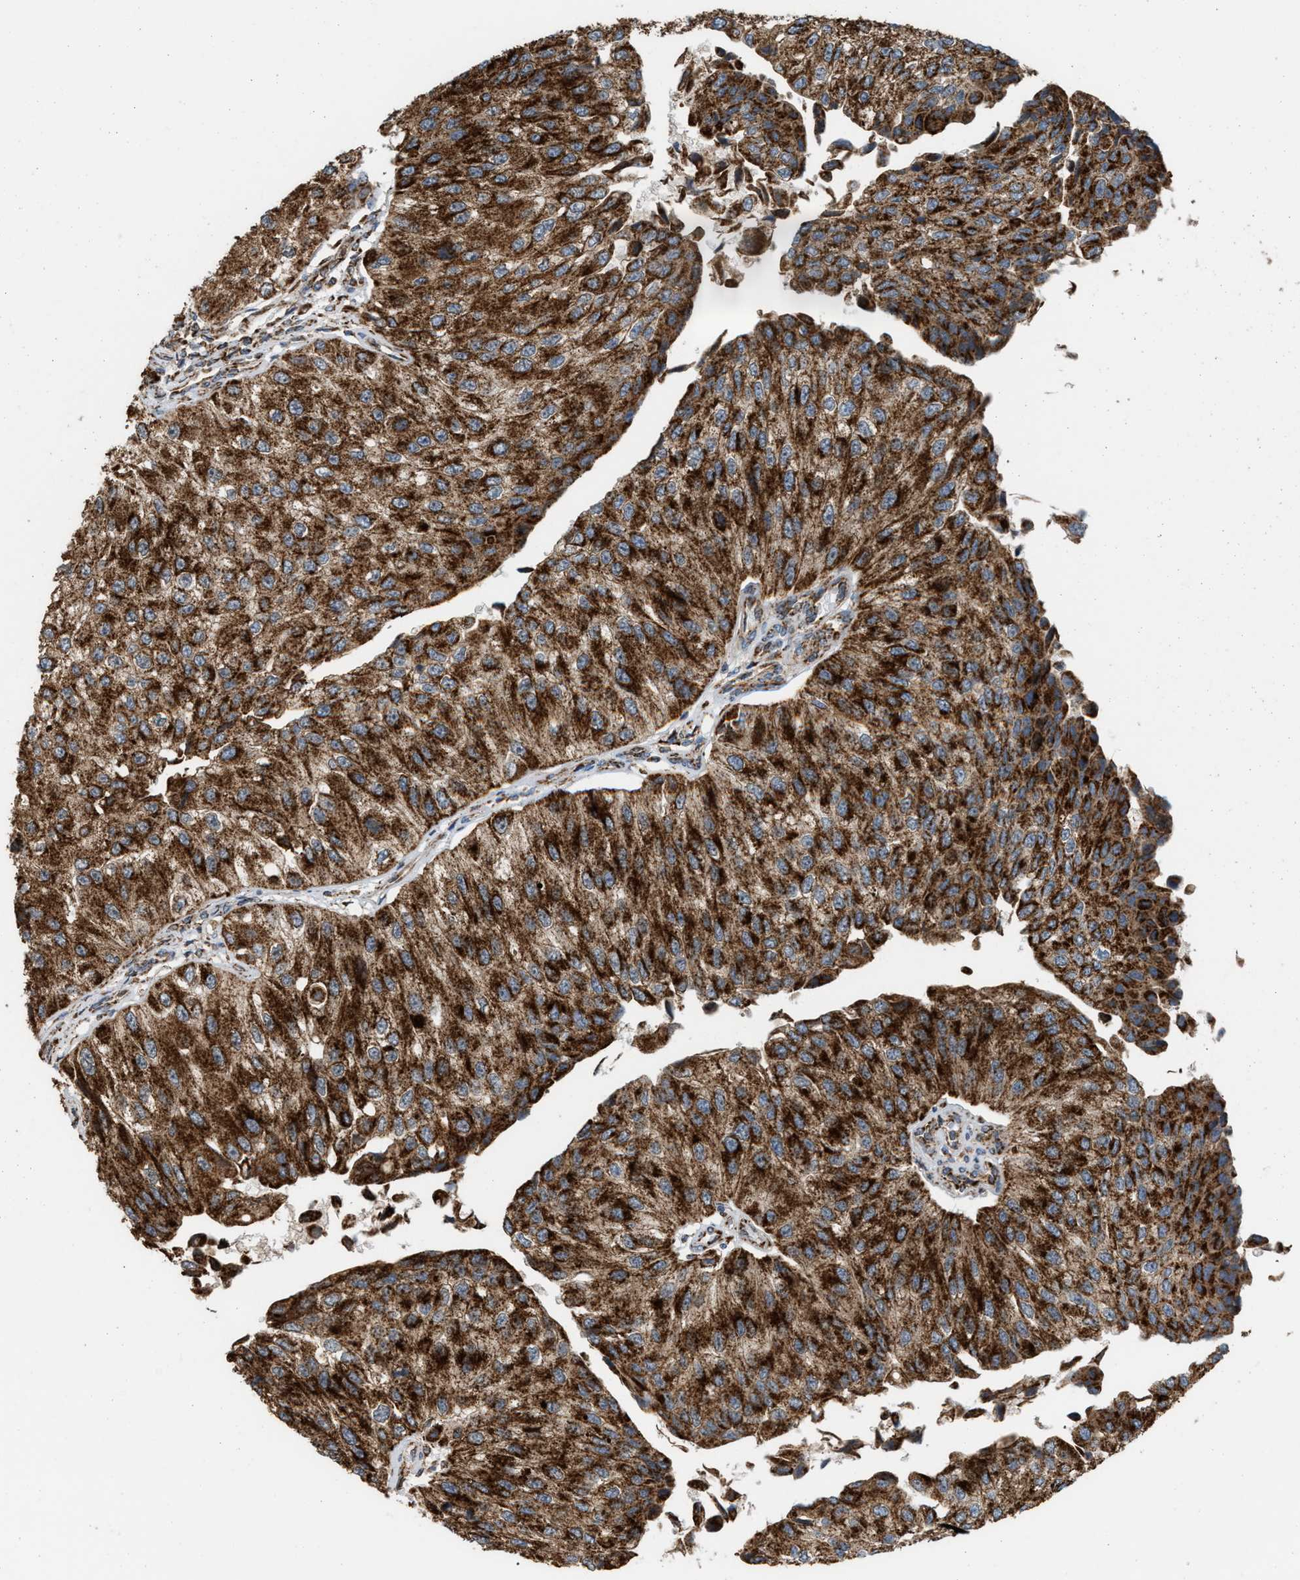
{"staining": {"intensity": "strong", "quantity": ">75%", "location": "cytoplasmic/membranous"}, "tissue": "urothelial cancer", "cell_type": "Tumor cells", "image_type": "cancer", "snomed": [{"axis": "morphology", "description": "Urothelial carcinoma, High grade"}, {"axis": "topography", "description": "Kidney"}, {"axis": "topography", "description": "Urinary bladder"}], "caption": "Human high-grade urothelial carcinoma stained with a protein marker exhibits strong staining in tumor cells.", "gene": "SGSM2", "patient": {"sex": "male", "age": 77}}